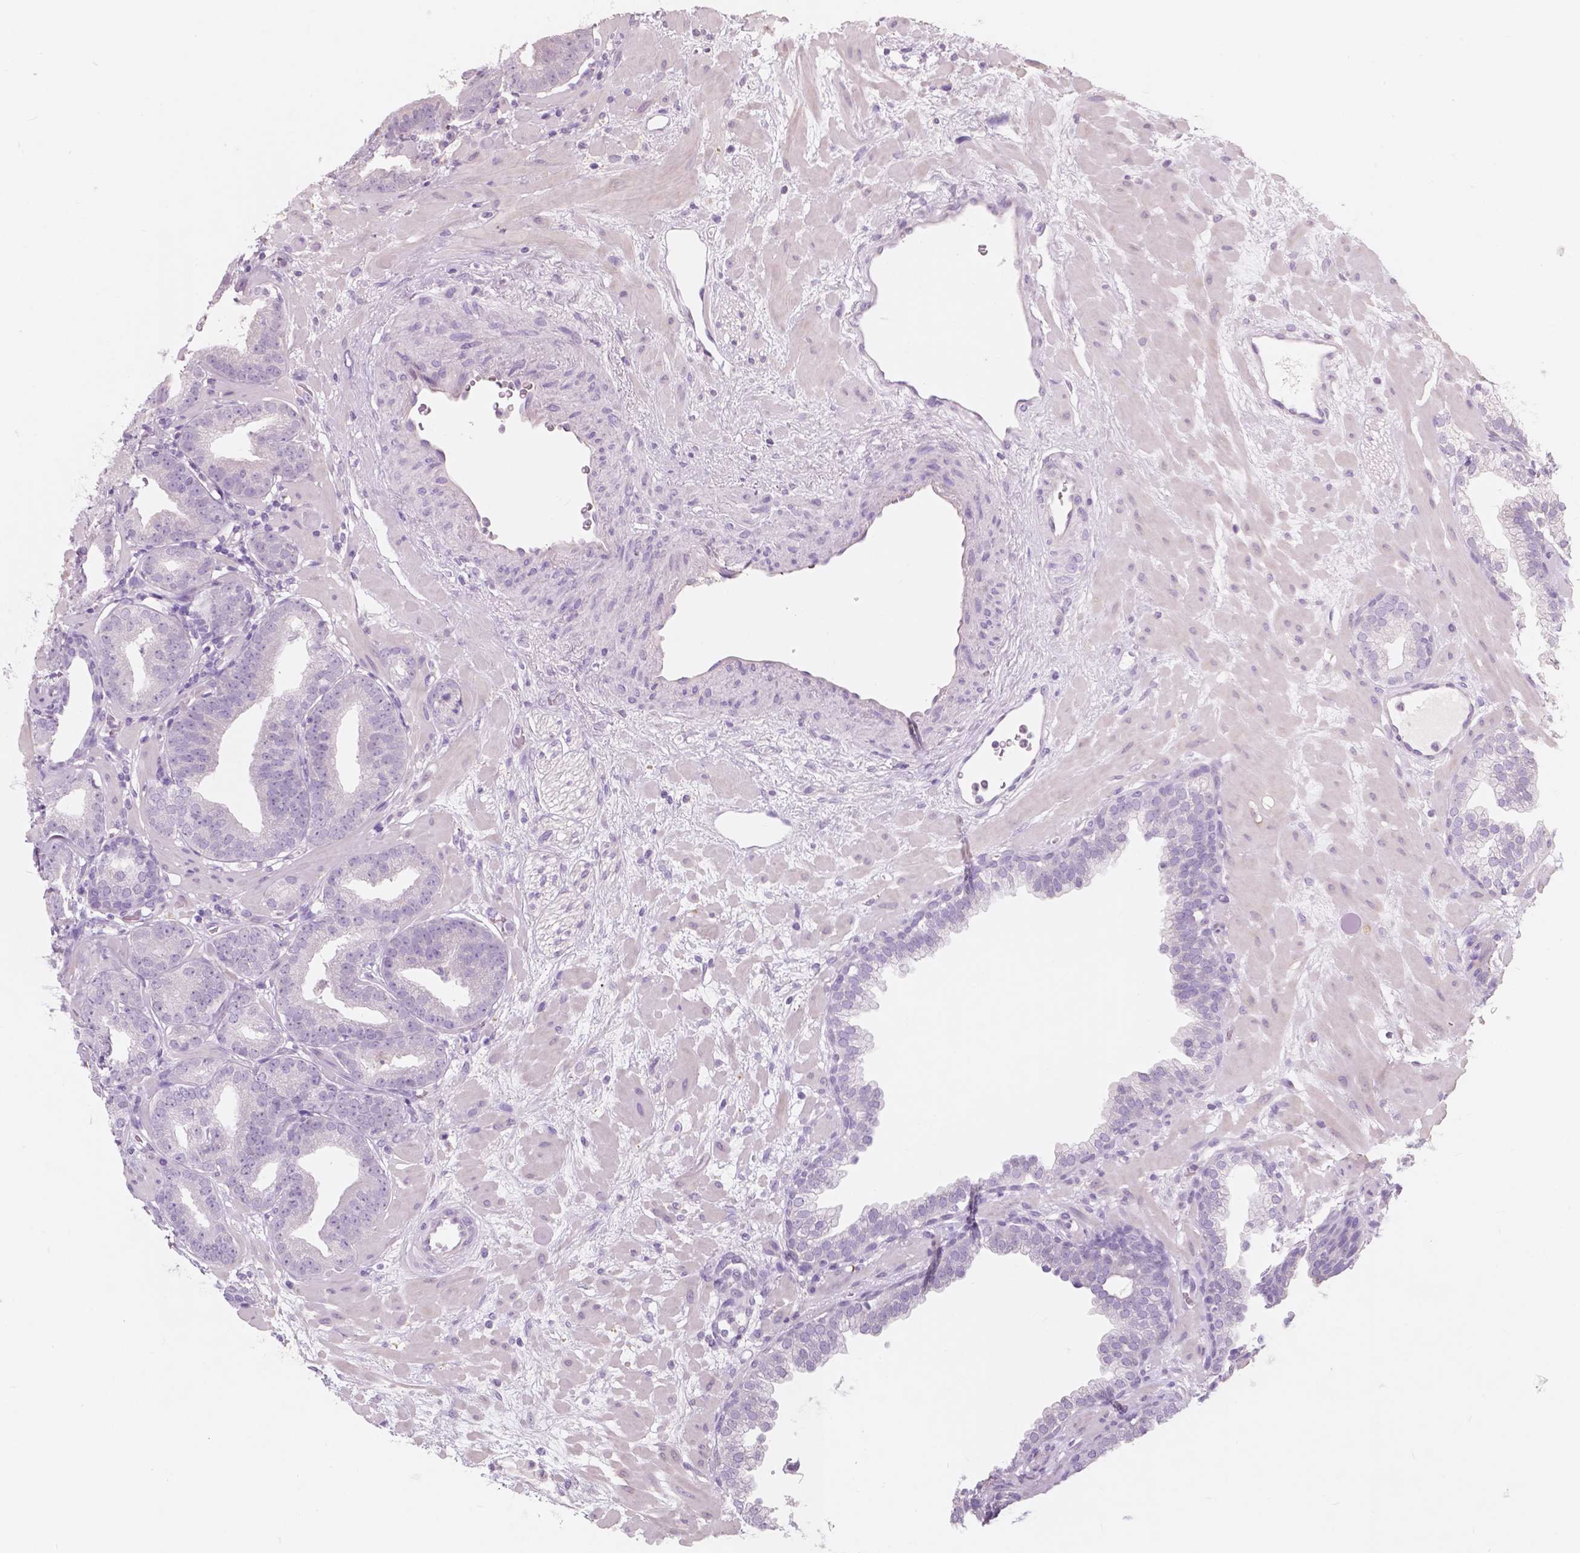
{"staining": {"intensity": "negative", "quantity": "none", "location": "none"}, "tissue": "prostate cancer", "cell_type": "Tumor cells", "image_type": "cancer", "snomed": [{"axis": "morphology", "description": "Adenocarcinoma, Low grade"}, {"axis": "topography", "description": "Prostate"}], "caption": "The micrograph shows no staining of tumor cells in prostate cancer (low-grade adenocarcinoma).", "gene": "AWAT1", "patient": {"sex": "male", "age": 68}}